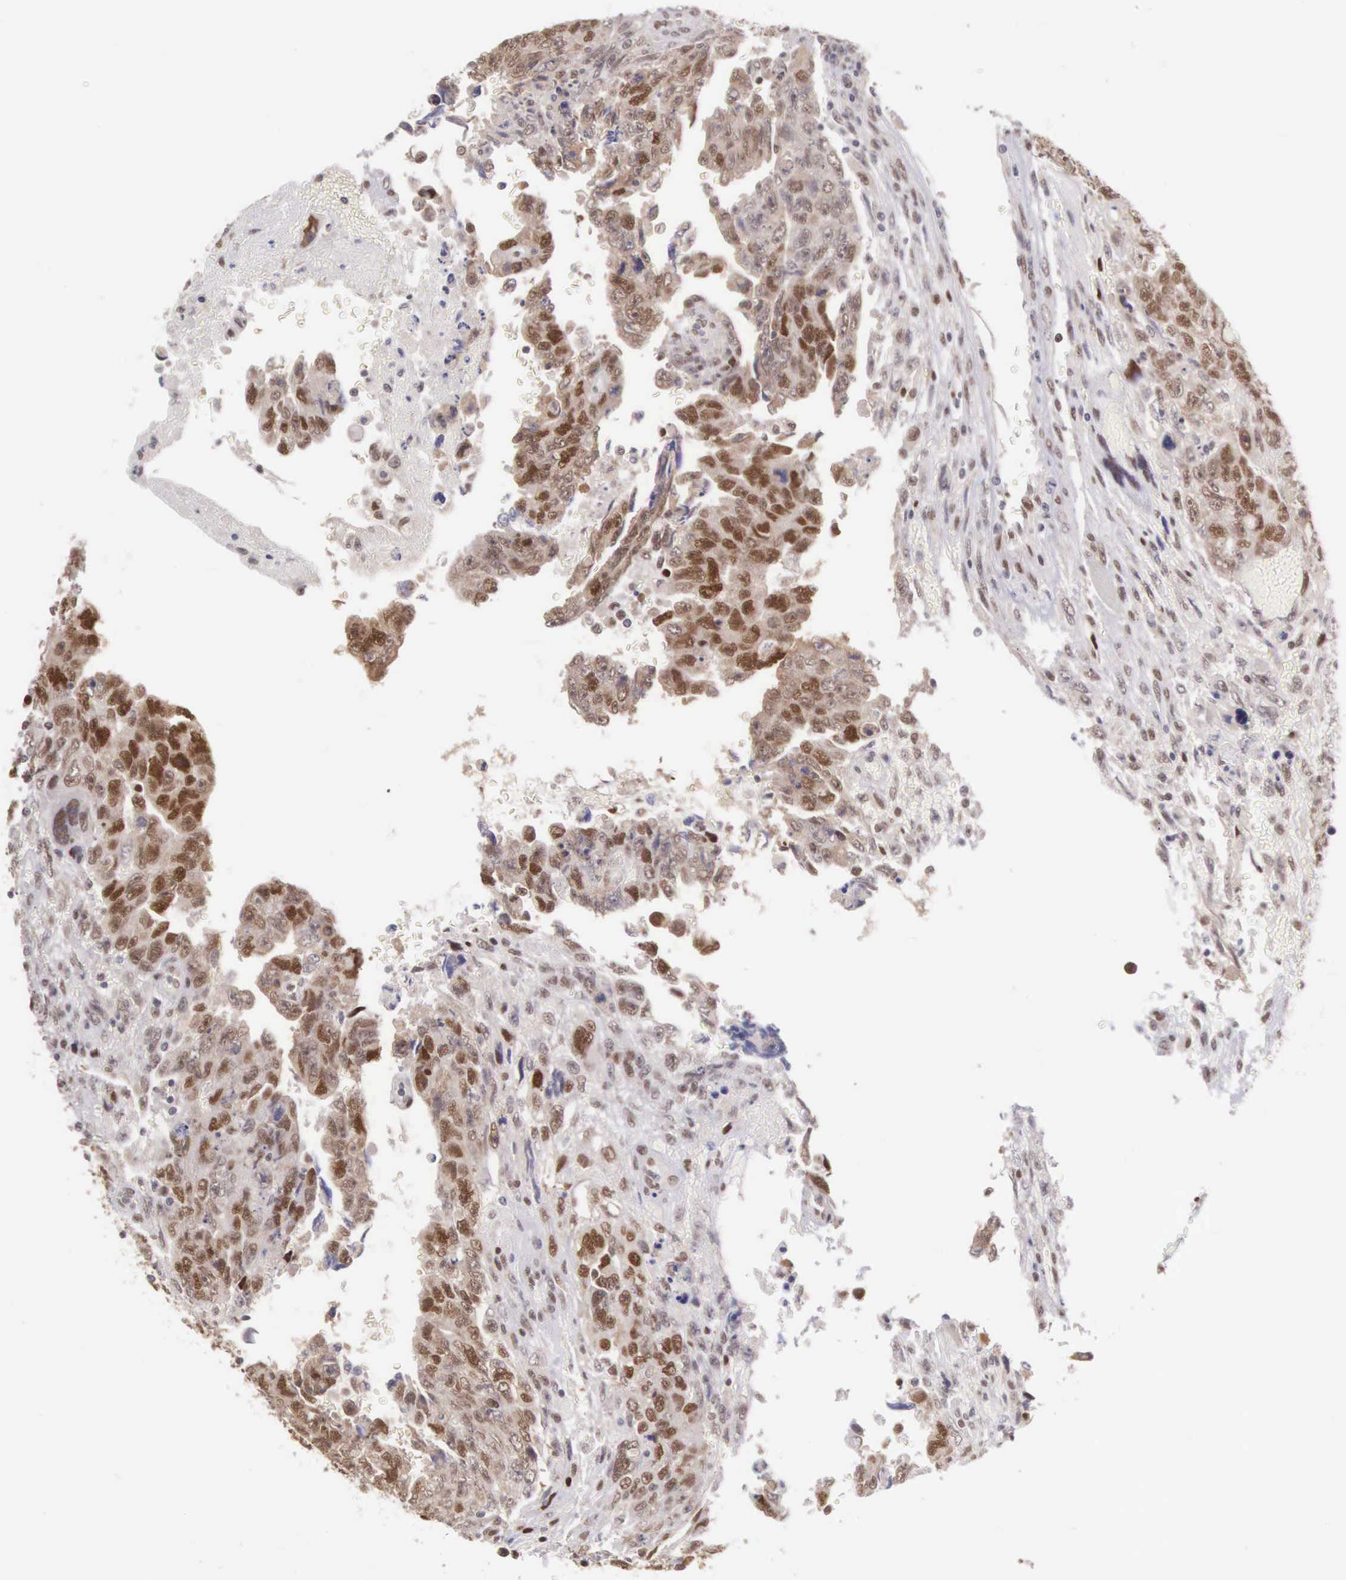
{"staining": {"intensity": "moderate", "quantity": ">75%", "location": "cytoplasmic/membranous,nuclear"}, "tissue": "testis cancer", "cell_type": "Tumor cells", "image_type": "cancer", "snomed": [{"axis": "morphology", "description": "Carcinoma, Embryonal, NOS"}, {"axis": "topography", "description": "Testis"}], "caption": "Moderate cytoplasmic/membranous and nuclear staining for a protein is appreciated in about >75% of tumor cells of testis embryonal carcinoma using immunohistochemistry.", "gene": "CCDC117", "patient": {"sex": "male", "age": 28}}